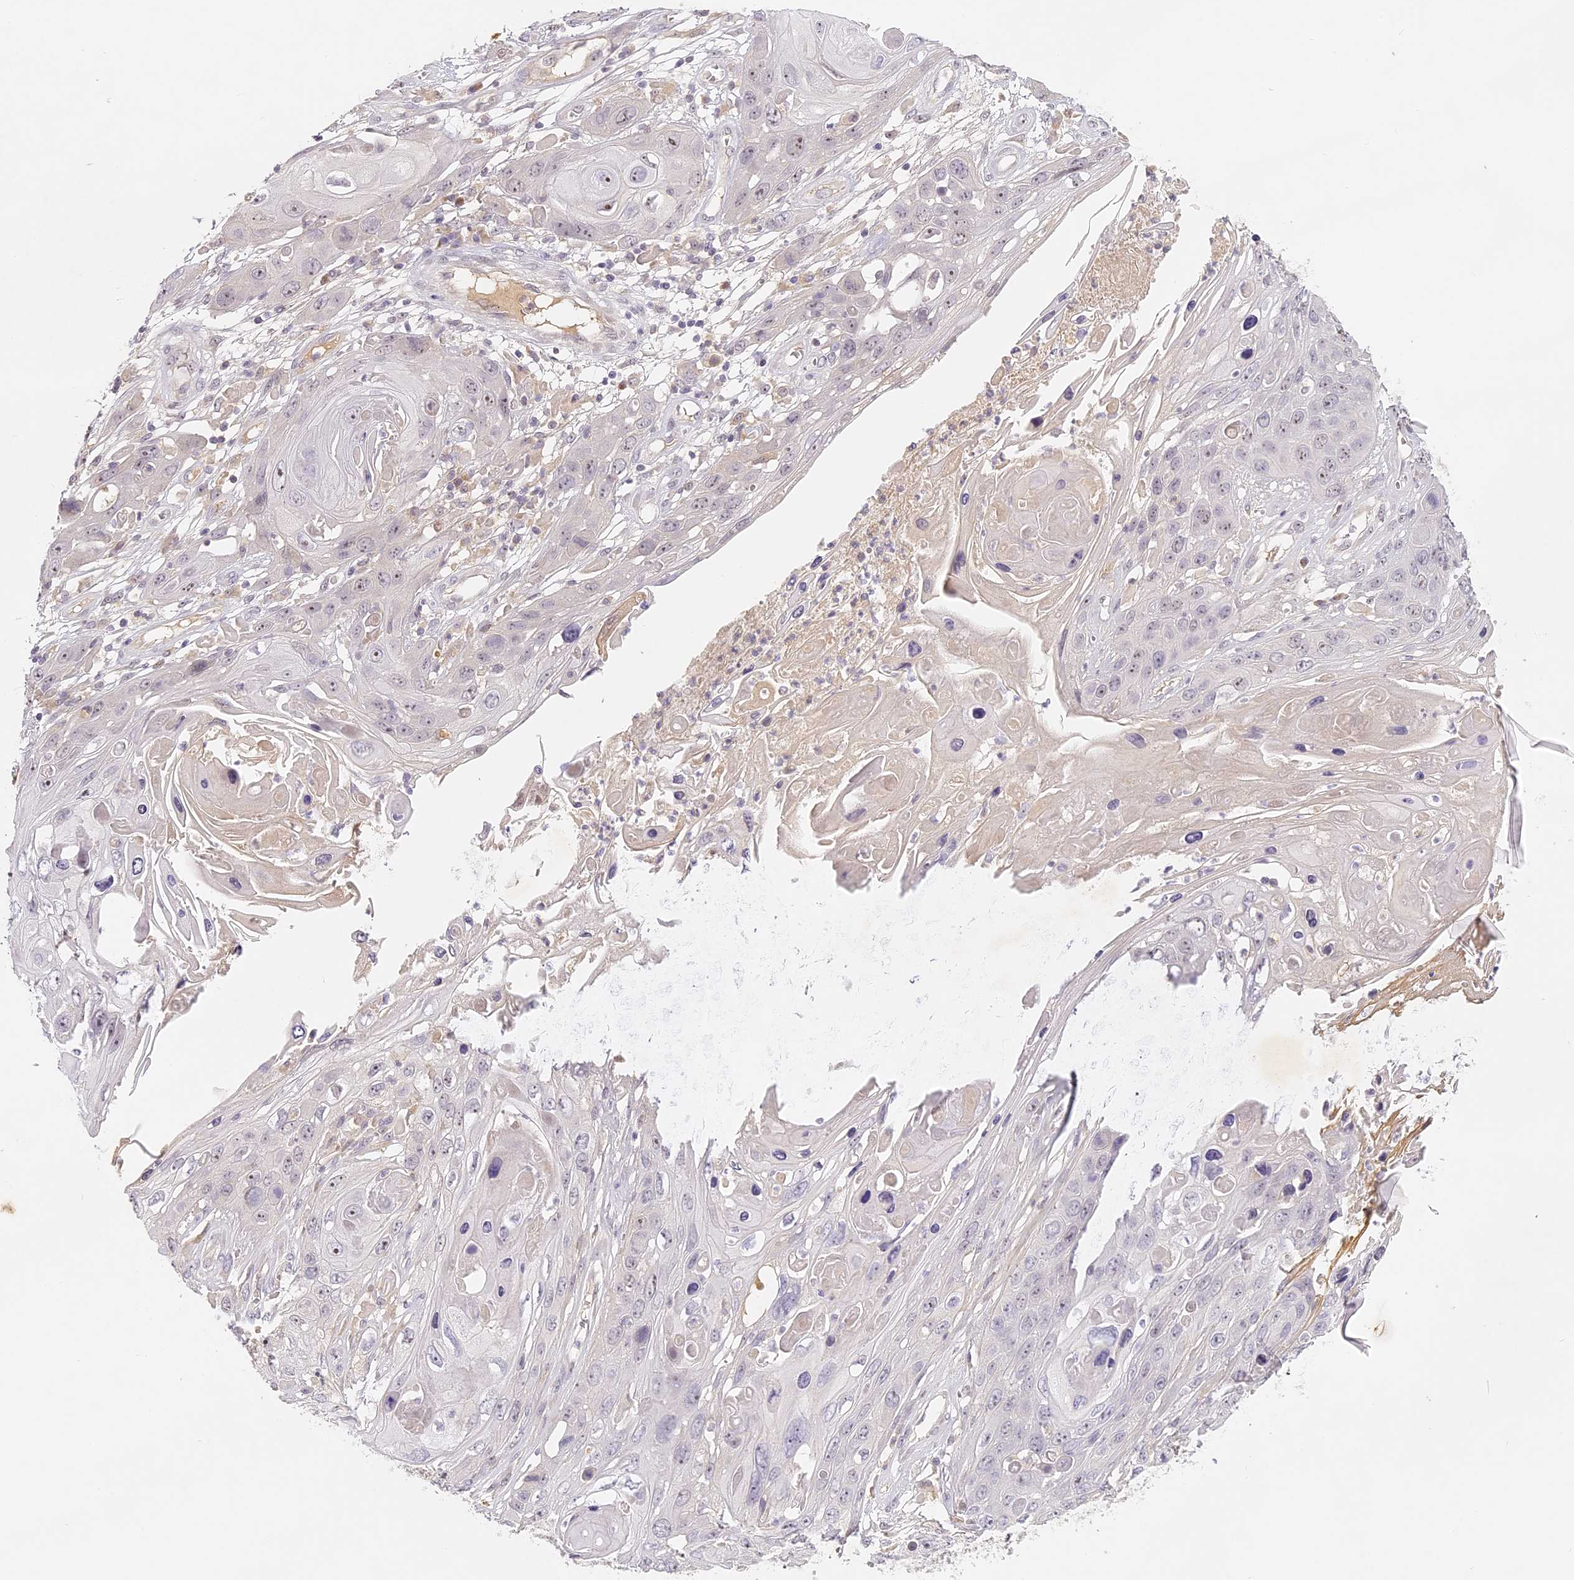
{"staining": {"intensity": "weak", "quantity": "<25%", "location": "nuclear"}, "tissue": "skin cancer", "cell_type": "Tumor cells", "image_type": "cancer", "snomed": [{"axis": "morphology", "description": "Squamous cell carcinoma, NOS"}, {"axis": "topography", "description": "Skin"}], "caption": "Squamous cell carcinoma (skin) was stained to show a protein in brown. There is no significant expression in tumor cells.", "gene": "ELL3", "patient": {"sex": "male", "age": 55}}